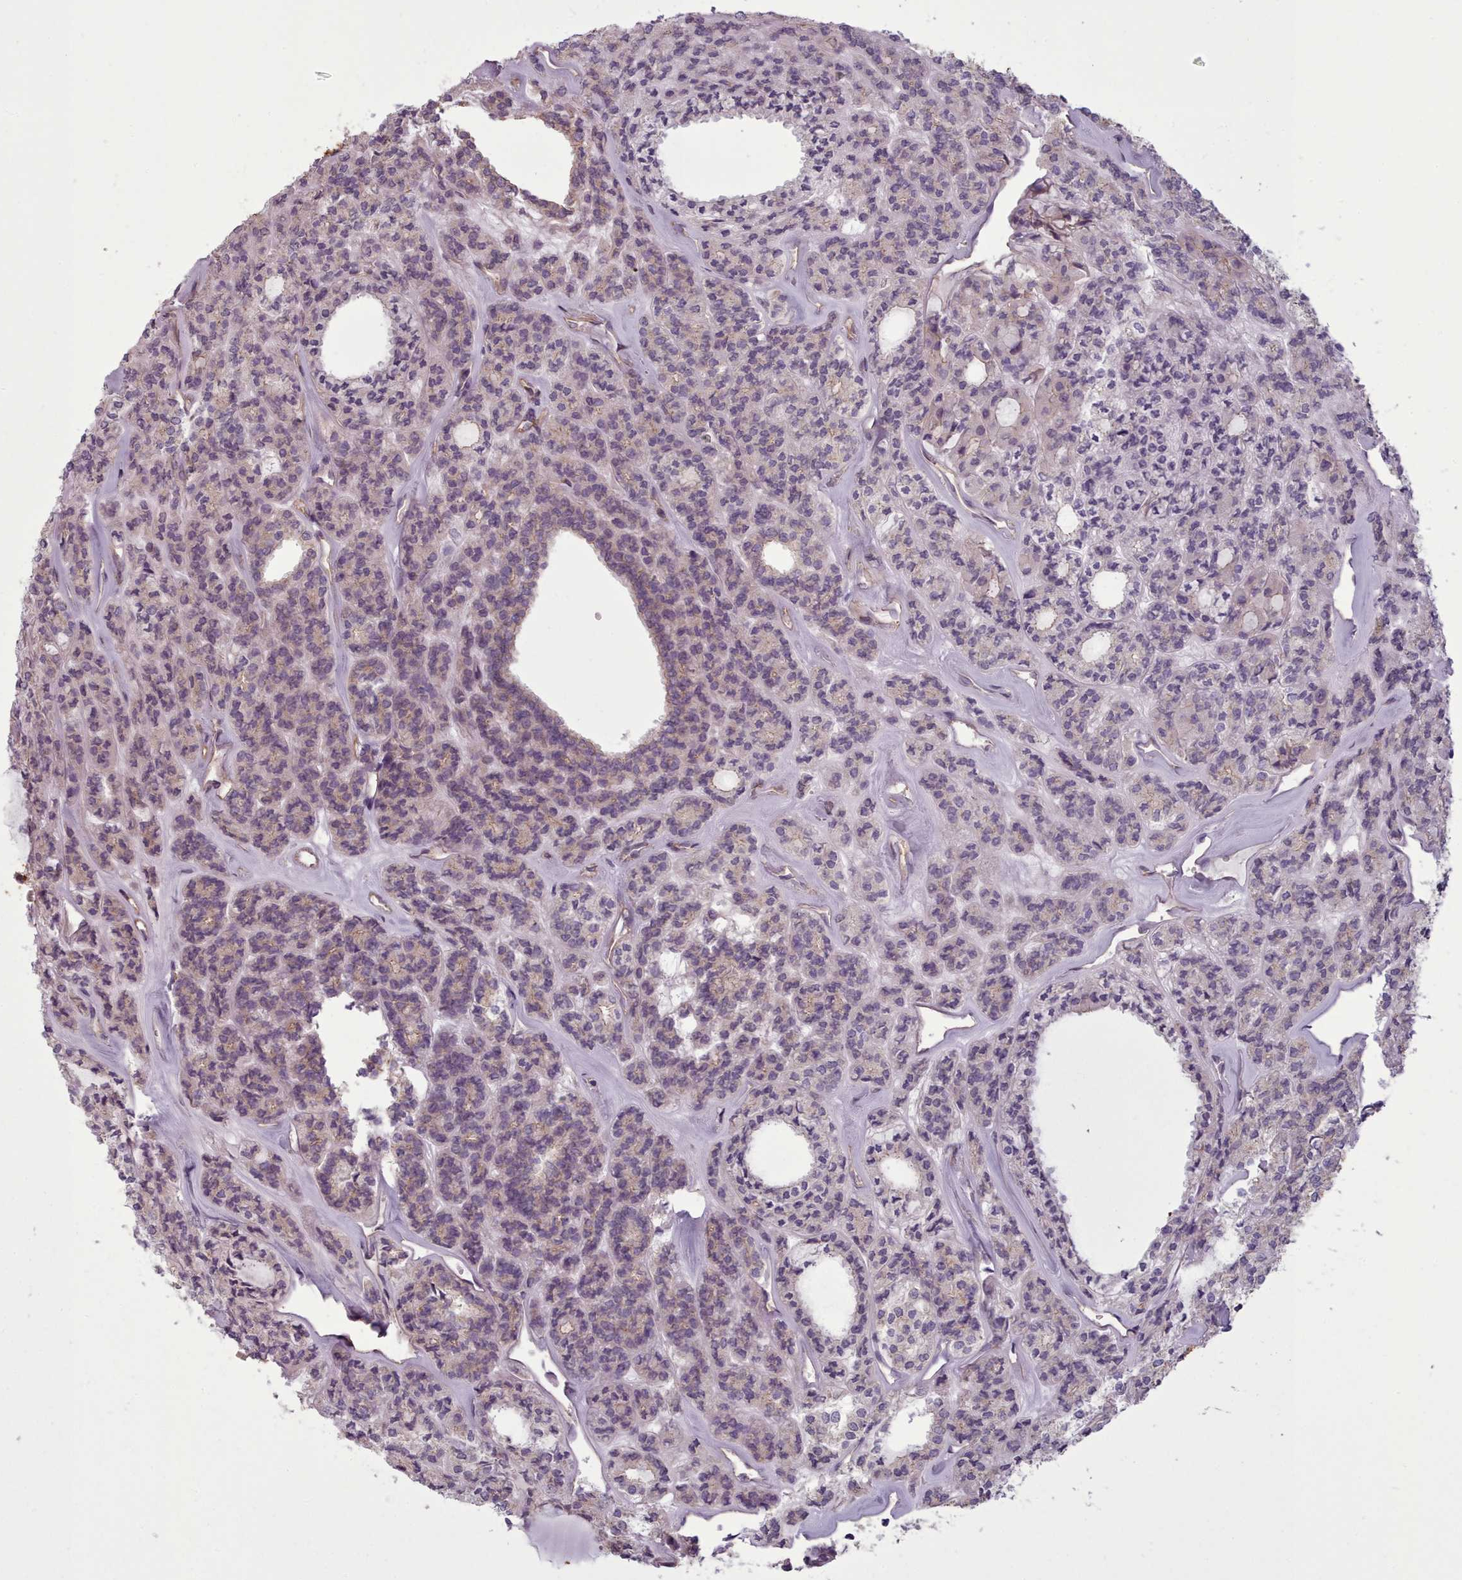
{"staining": {"intensity": "weak", "quantity": "25%-75%", "location": "cytoplasmic/membranous"}, "tissue": "thyroid cancer", "cell_type": "Tumor cells", "image_type": "cancer", "snomed": [{"axis": "morphology", "description": "Follicular adenoma carcinoma, NOS"}, {"axis": "topography", "description": "Thyroid gland"}], "caption": "Immunohistochemistry of thyroid follicular adenoma carcinoma displays low levels of weak cytoplasmic/membranous expression in approximately 25%-75% of tumor cells.", "gene": "PLD4", "patient": {"sex": "female", "age": 63}}